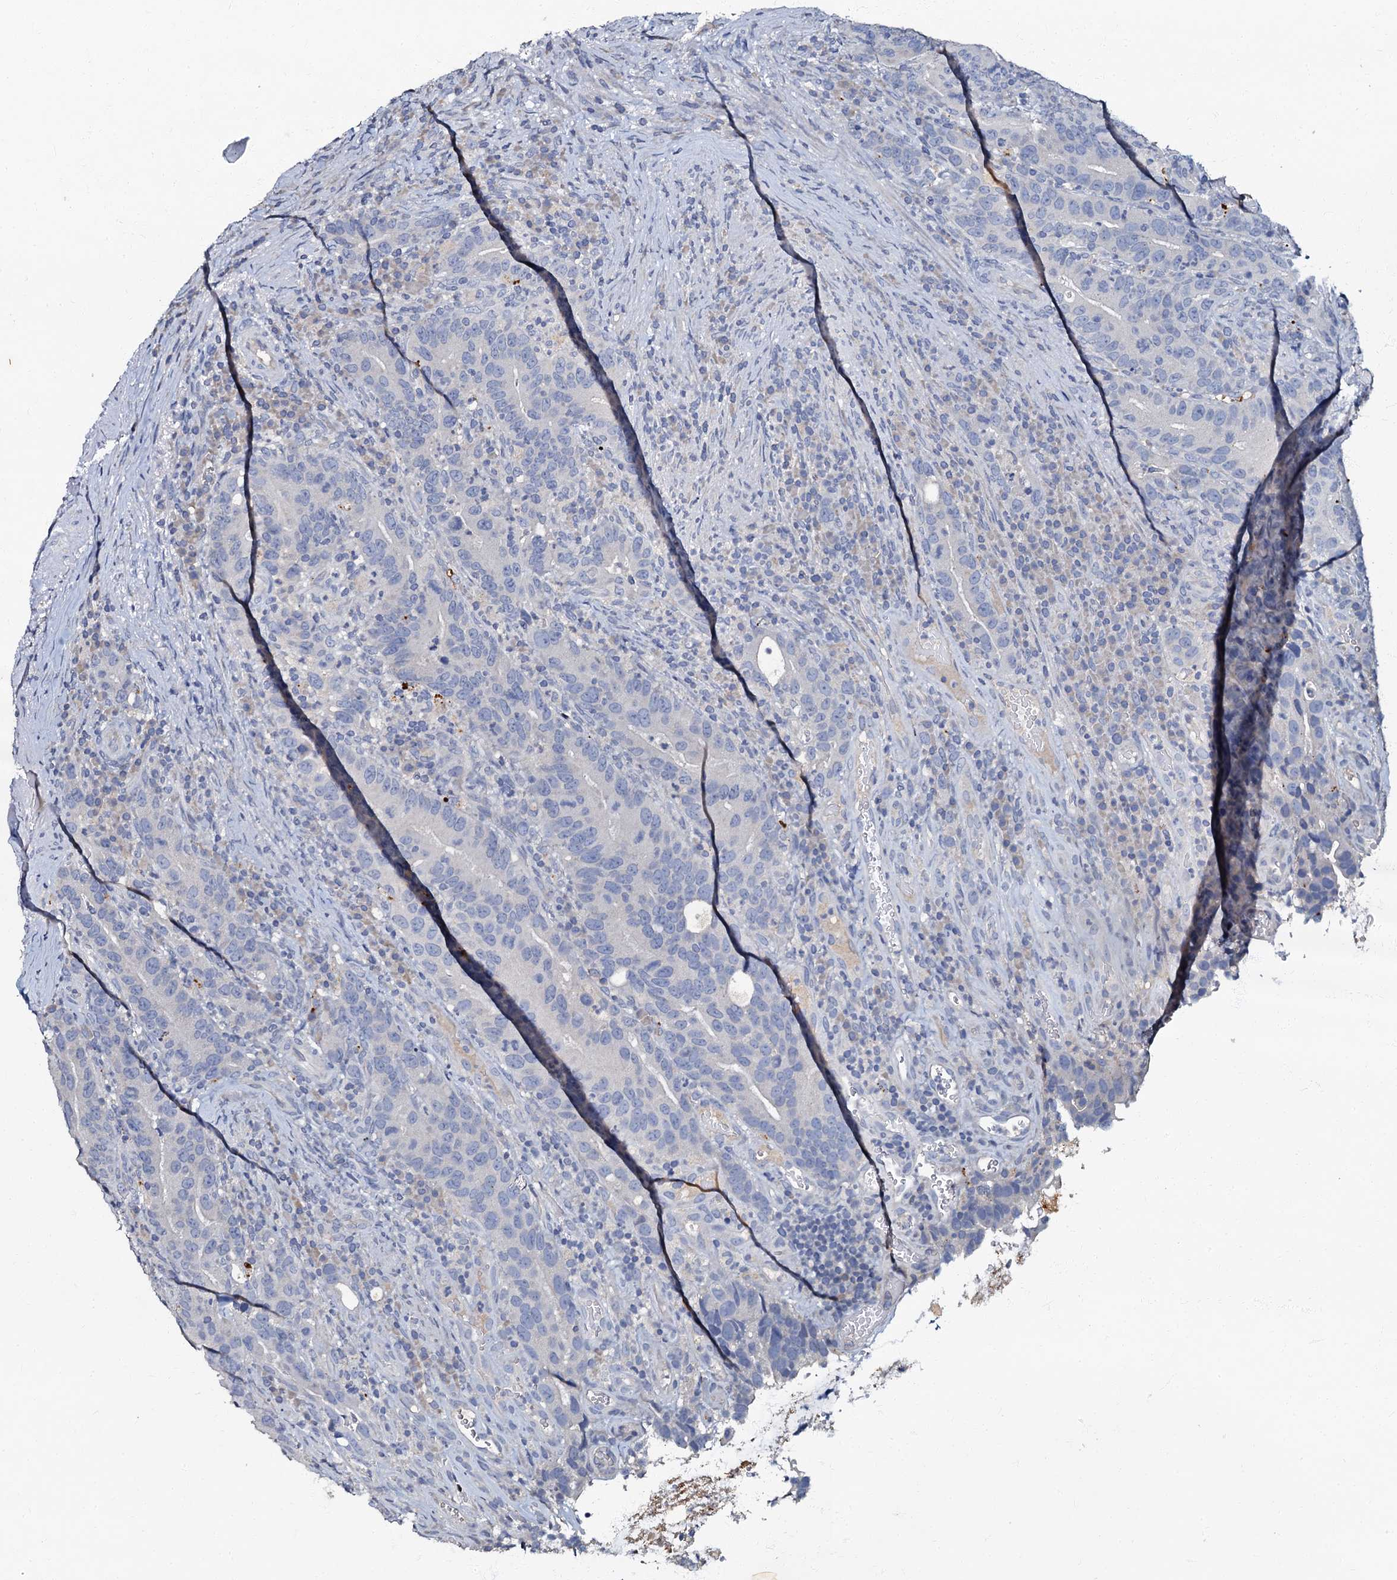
{"staining": {"intensity": "negative", "quantity": "none", "location": "none"}, "tissue": "colorectal cancer", "cell_type": "Tumor cells", "image_type": "cancer", "snomed": [{"axis": "morphology", "description": "Adenocarcinoma, NOS"}, {"axis": "topography", "description": "Colon"}], "caption": "The immunohistochemistry histopathology image has no significant staining in tumor cells of colorectal cancer tissue. (DAB IHC visualized using brightfield microscopy, high magnification).", "gene": "OLAH", "patient": {"sex": "female", "age": 66}}